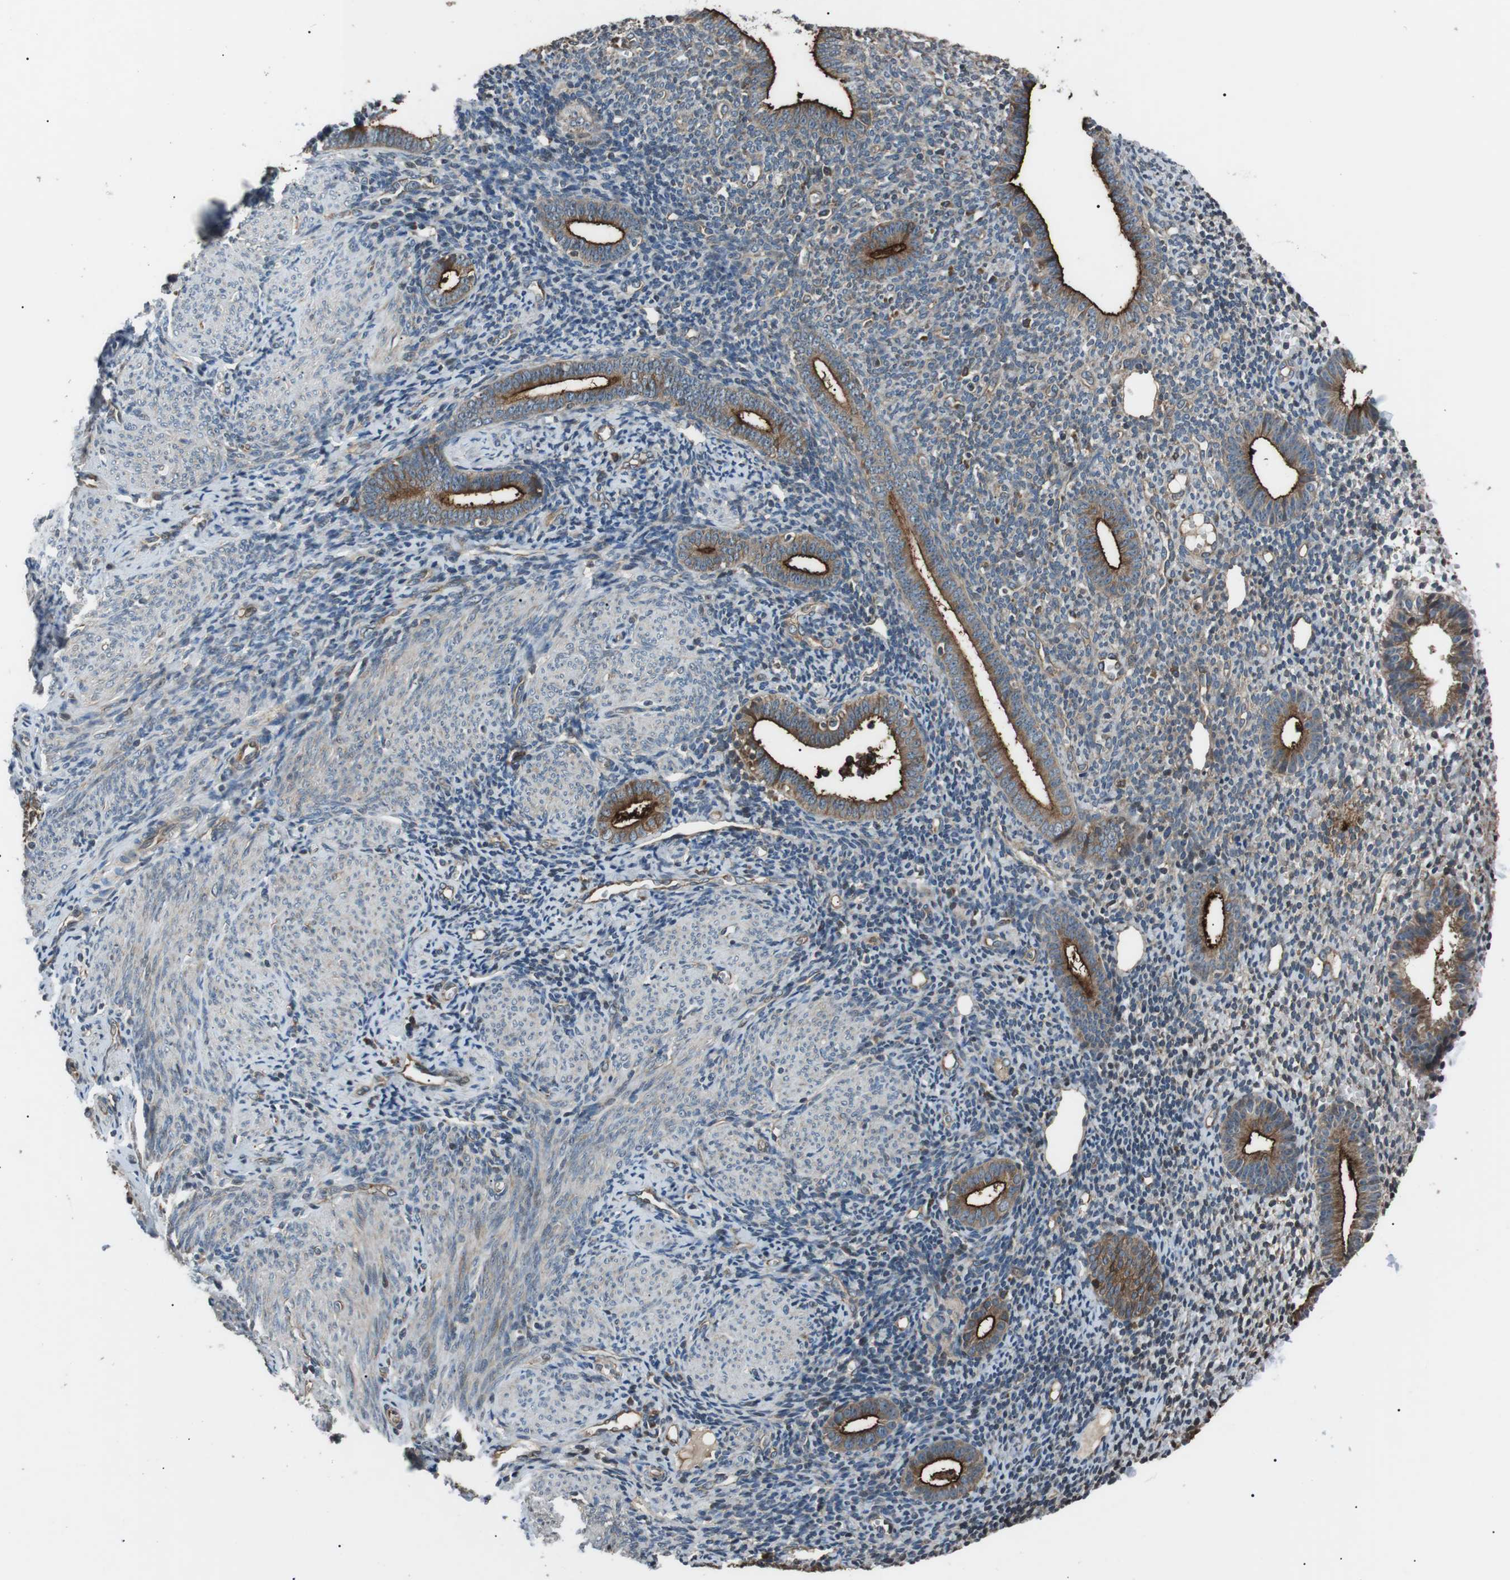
{"staining": {"intensity": "weak", "quantity": "<25%", "location": "cytoplasmic/membranous"}, "tissue": "endometrium", "cell_type": "Cells in endometrial stroma", "image_type": "normal", "snomed": [{"axis": "morphology", "description": "Normal tissue, NOS"}, {"axis": "topography", "description": "Endometrium"}], "caption": "DAB (3,3'-diaminobenzidine) immunohistochemical staining of benign endometrium shows no significant positivity in cells in endometrial stroma. (Stains: DAB (3,3'-diaminobenzidine) immunohistochemistry with hematoxylin counter stain, Microscopy: brightfield microscopy at high magnification).", "gene": "GPR161", "patient": {"sex": "female", "age": 50}}